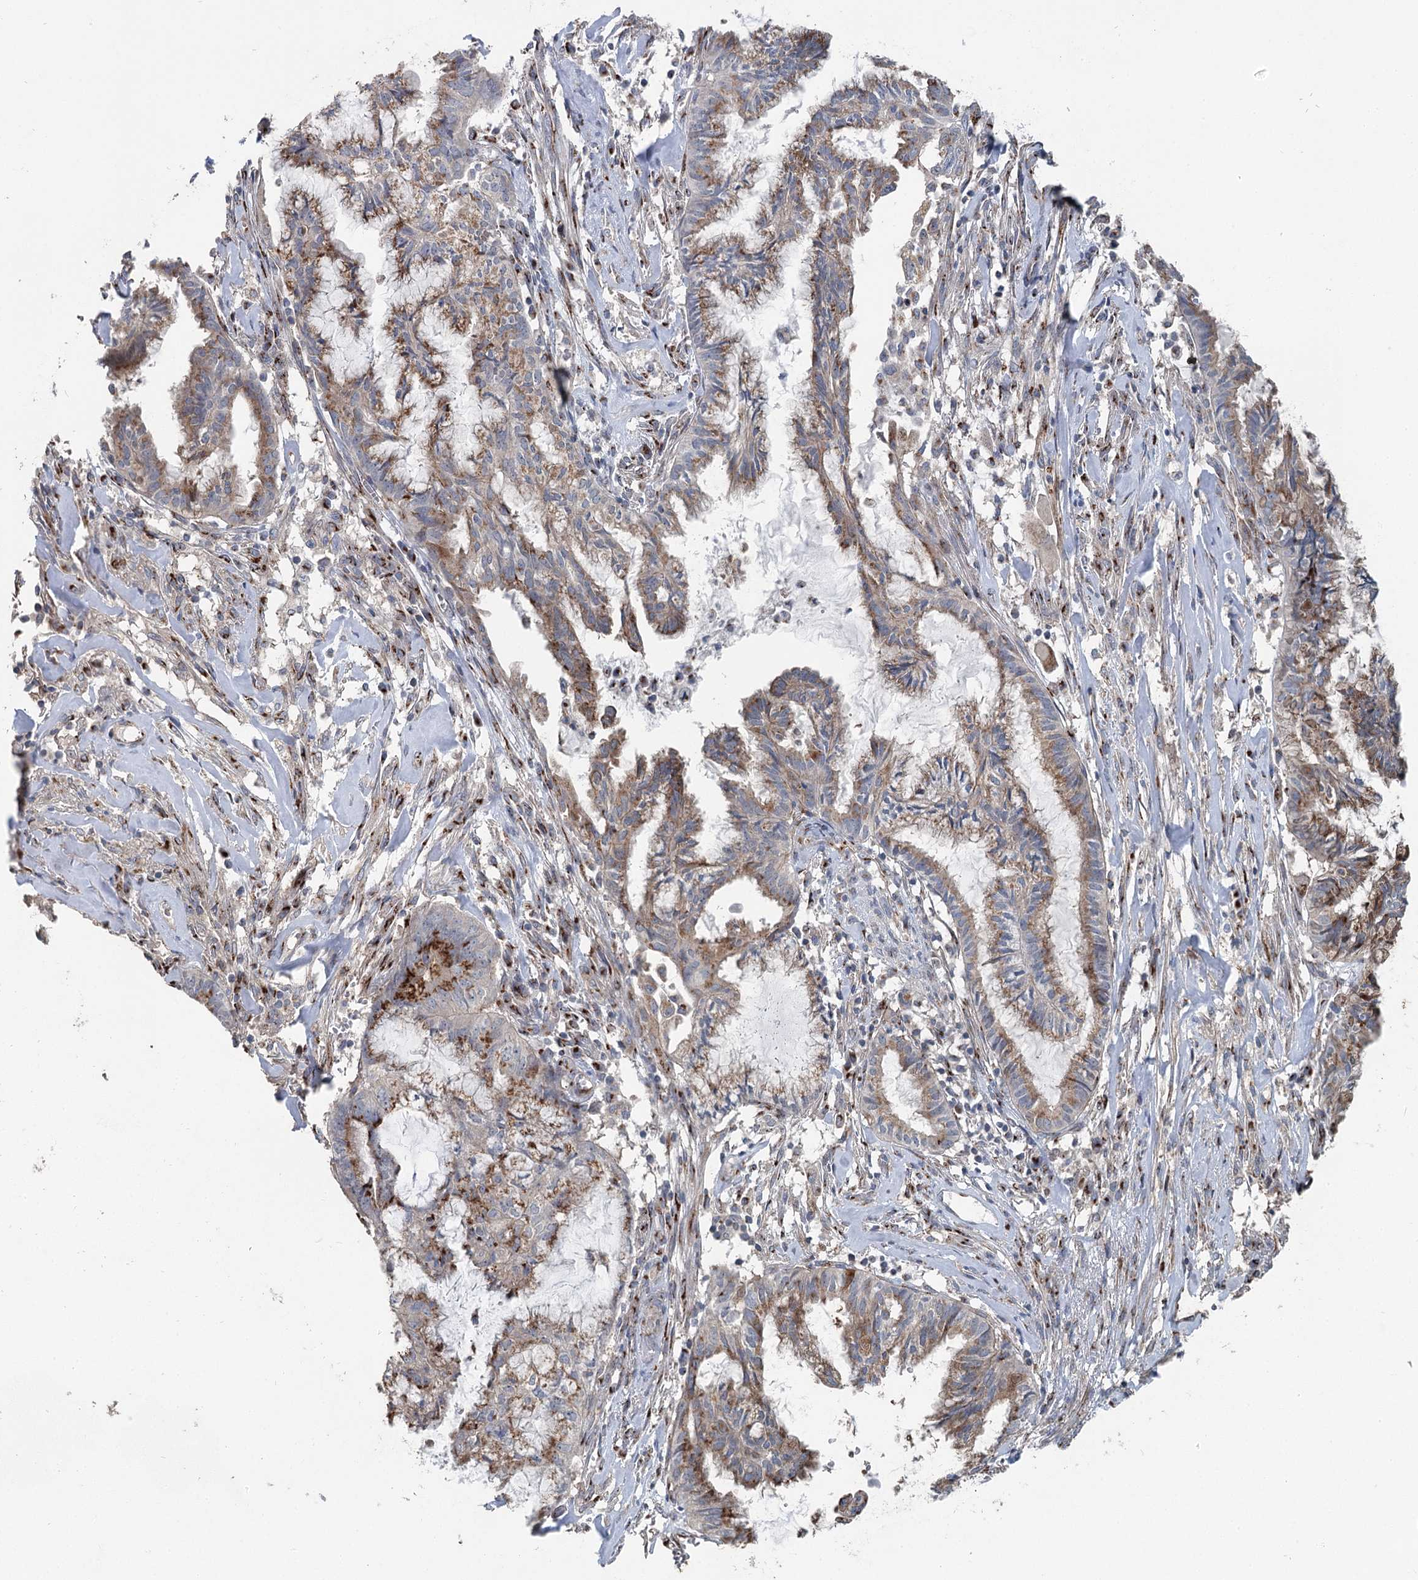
{"staining": {"intensity": "strong", "quantity": "25%-75%", "location": "cytoplasmic/membranous"}, "tissue": "endometrial cancer", "cell_type": "Tumor cells", "image_type": "cancer", "snomed": [{"axis": "morphology", "description": "Adenocarcinoma, NOS"}, {"axis": "topography", "description": "Endometrium"}], "caption": "A high-resolution photomicrograph shows immunohistochemistry staining of endometrial adenocarcinoma, which reveals strong cytoplasmic/membranous expression in about 25%-75% of tumor cells.", "gene": "ITIH5", "patient": {"sex": "female", "age": 86}}